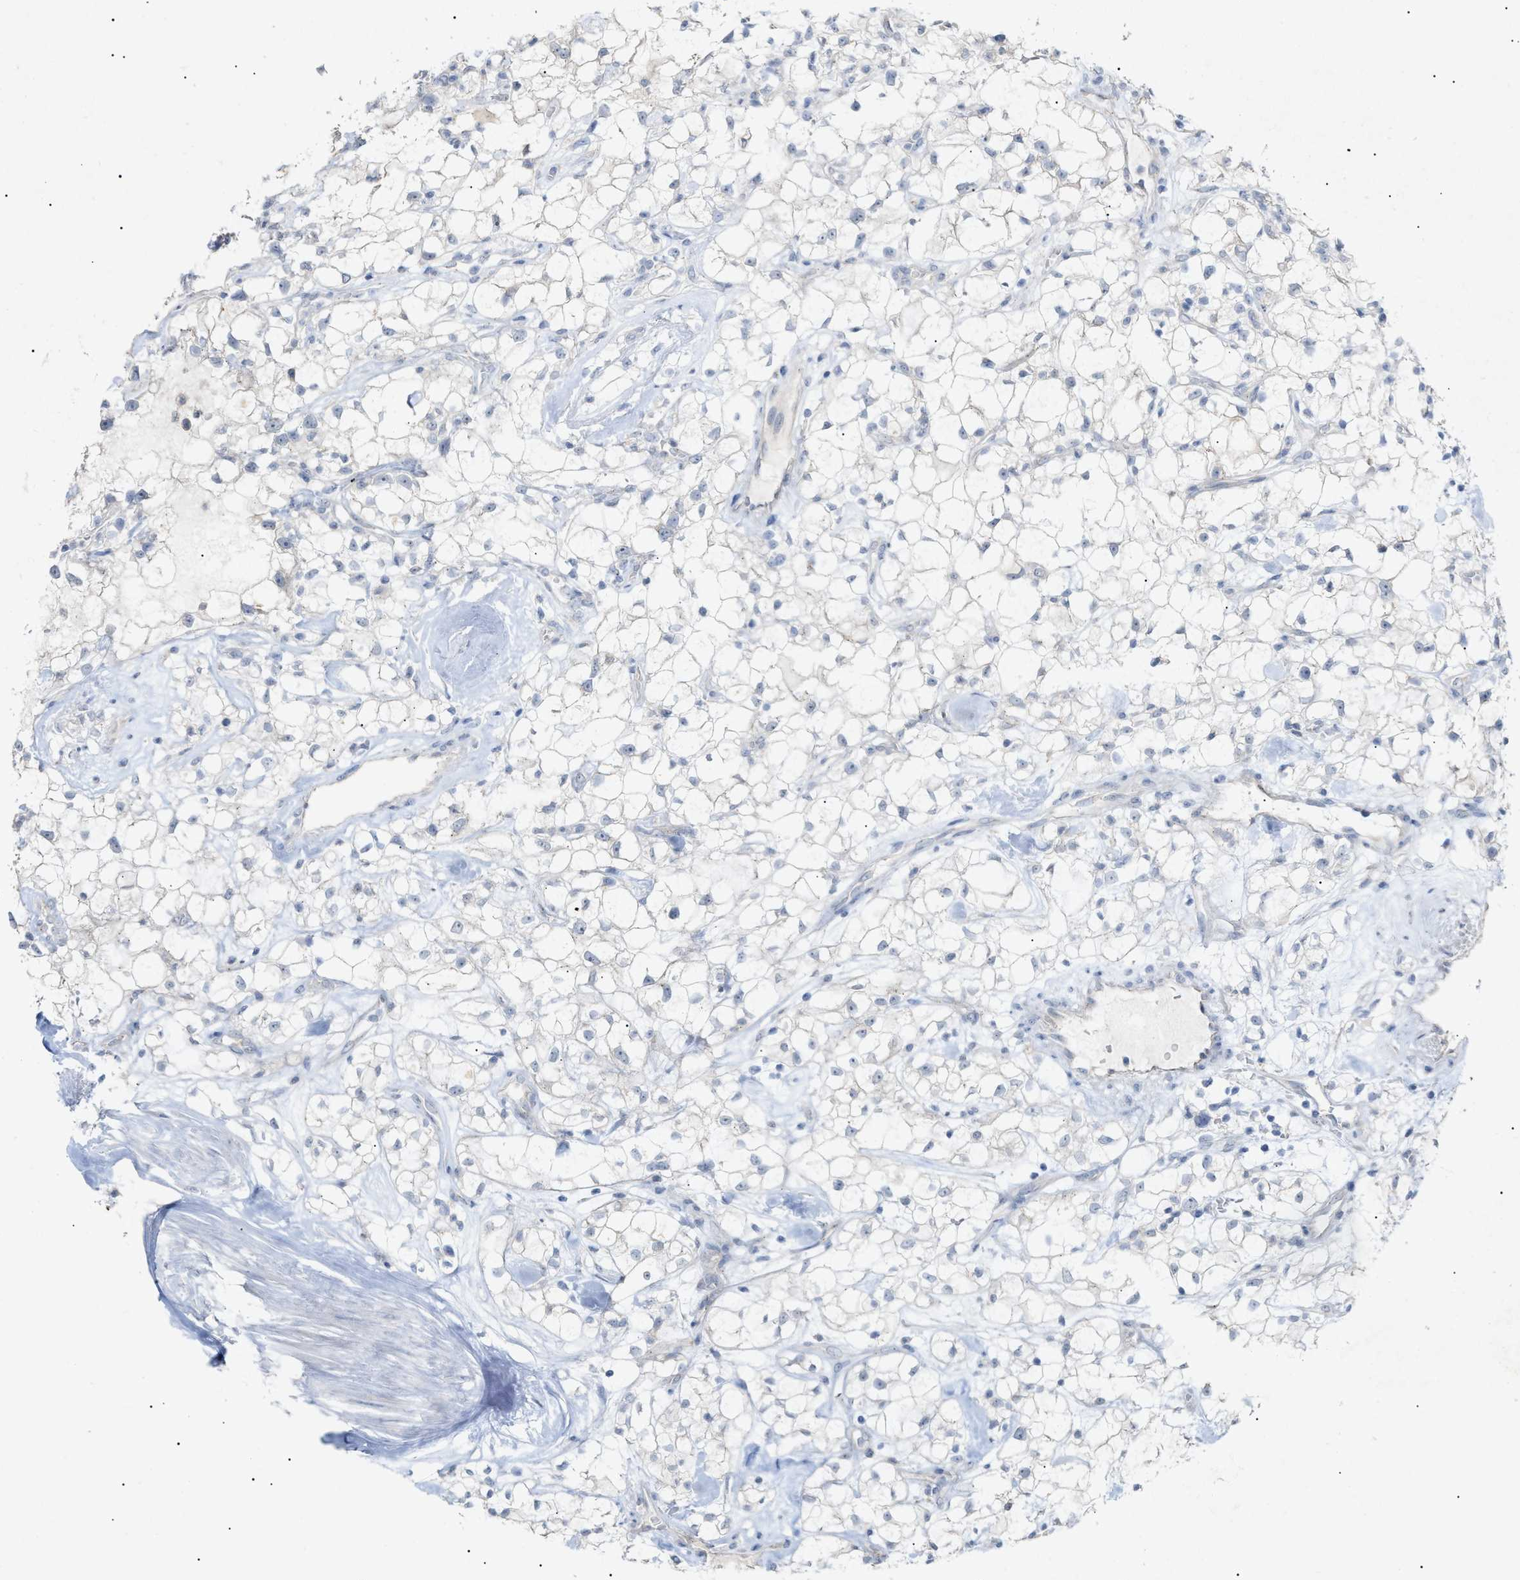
{"staining": {"intensity": "negative", "quantity": "none", "location": "none"}, "tissue": "renal cancer", "cell_type": "Tumor cells", "image_type": "cancer", "snomed": [{"axis": "morphology", "description": "Adenocarcinoma, NOS"}, {"axis": "topography", "description": "Kidney"}], "caption": "A photomicrograph of human renal cancer (adenocarcinoma) is negative for staining in tumor cells.", "gene": "SLC25A31", "patient": {"sex": "female", "age": 60}}